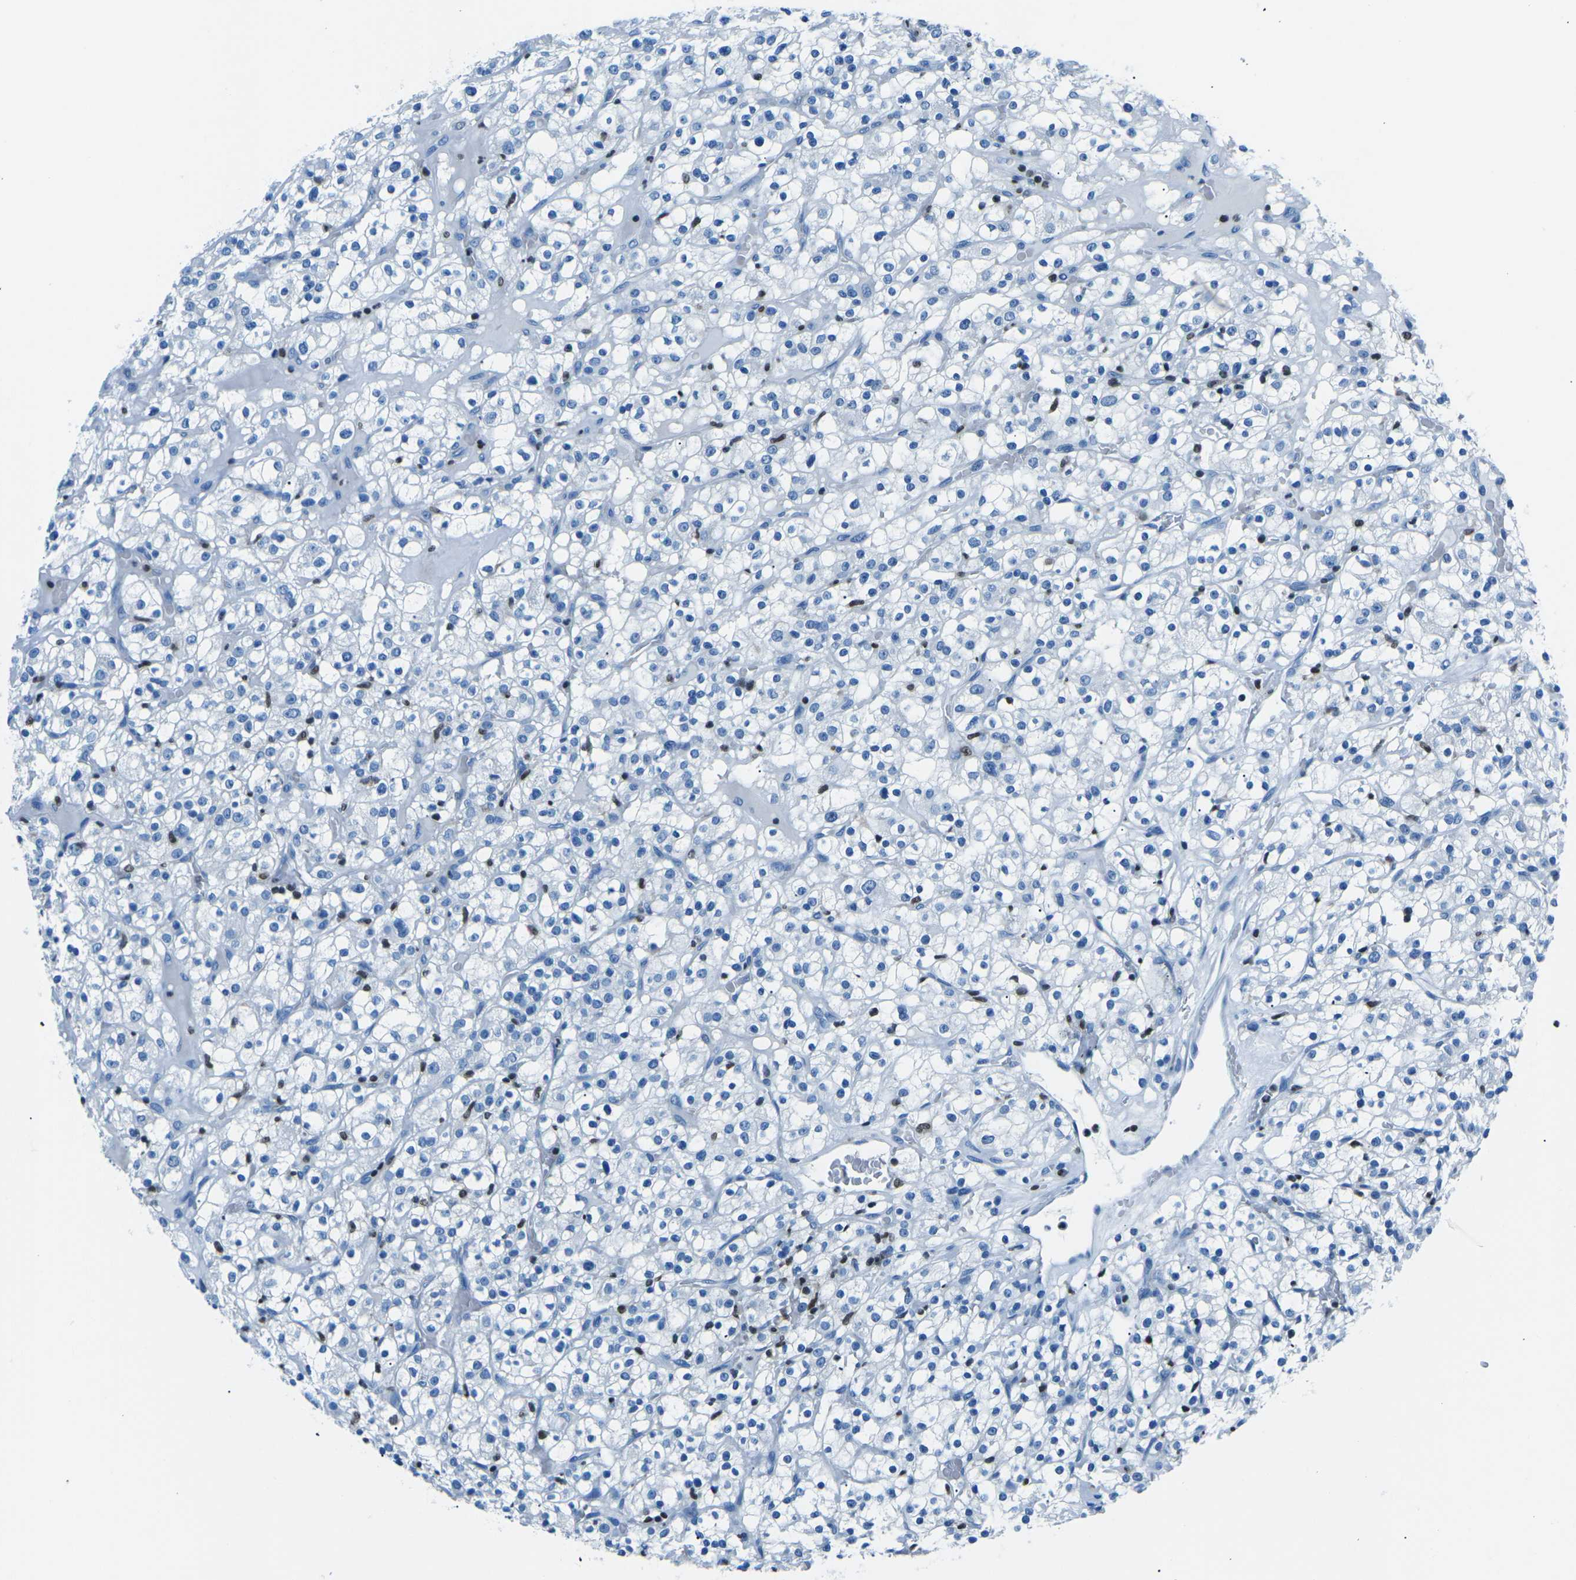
{"staining": {"intensity": "negative", "quantity": "none", "location": "none"}, "tissue": "renal cancer", "cell_type": "Tumor cells", "image_type": "cancer", "snomed": [{"axis": "morphology", "description": "Normal tissue, NOS"}, {"axis": "morphology", "description": "Adenocarcinoma, NOS"}, {"axis": "topography", "description": "Kidney"}], "caption": "There is no significant positivity in tumor cells of renal cancer. Brightfield microscopy of IHC stained with DAB (brown) and hematoxylin (blue), captured at high magnification.", "gene": "CELF2", "patient": {"sex": "female", "age": 72}}